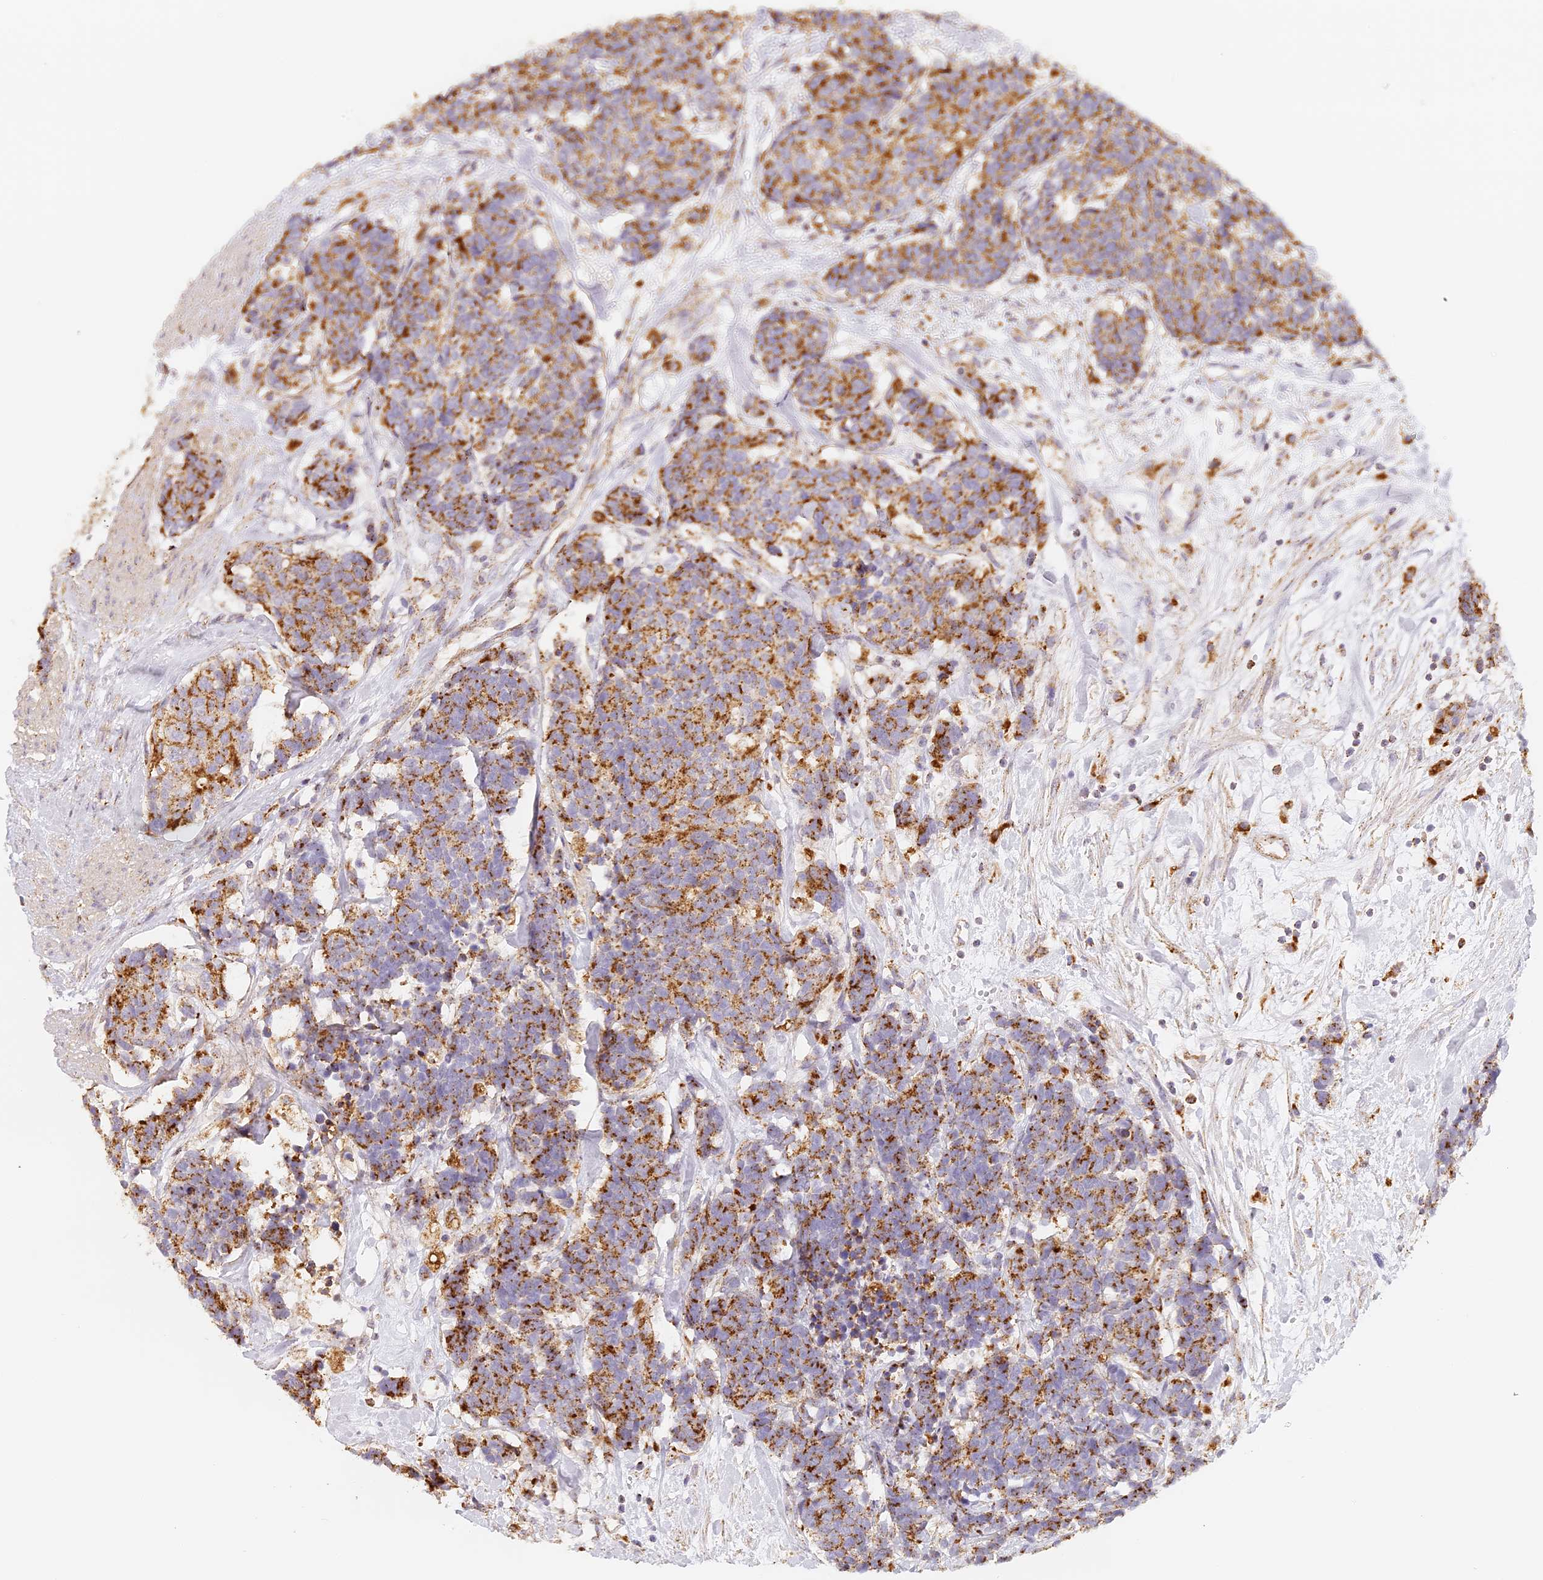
{"staining": {"intensity": "moderate", "quantity": ">75%", "location": "cytoplasmic/membranous"}, "tissue": "carcinoid", "cell_type": "Tumor cells", "image_type": "cancer", "snomed": [{"axis": "morphology", "description": "Carcinoma, NOS"}, {"axis": "morphology", "description": "Carcinoid, malignant, NOS"}, {"axis": "topography", "description": "Urinary bladder"}], "caption": "Malignant carcinoid stained for a protein shows moderate cytoplasmic/membranous positivity in tumor cells. Using DAB (3,3'-diaminobenzidine) (brown) and hematoxylin (blue) stains, captured at high magnification using brightfield microscopy.", "gene": "LAMP2", "patient": {"sex": "male", "age": 57}}